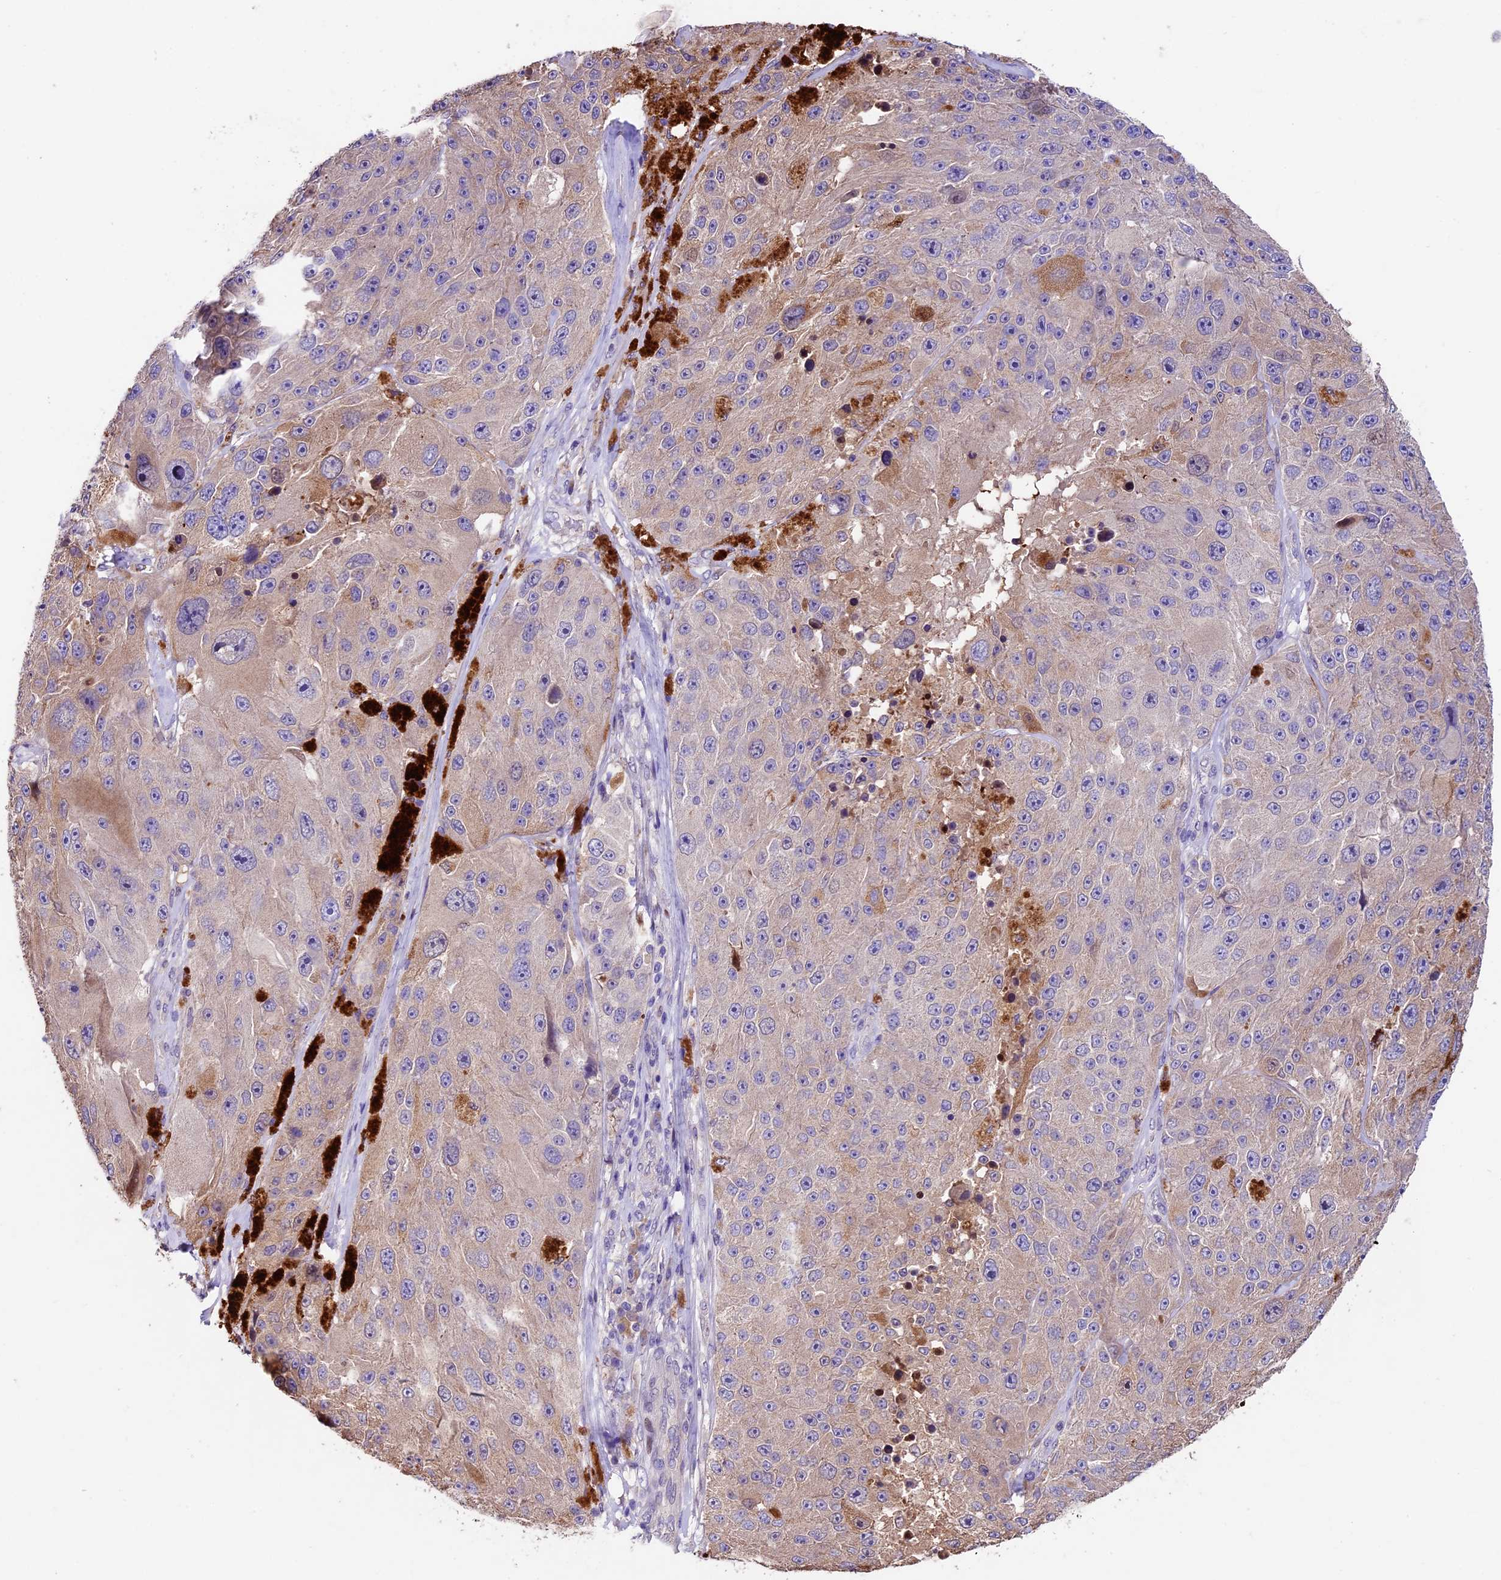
{"staining": {"intensity": "negative", "quantity": "none", "location": "none"}, "tissue": "melanoma", "cell_type": "Tumor cells", "image_type": "cancer", "snomed": [{"axis": "morphology", "description": "Malignant melanoma, Metastatic site"}, {"axis": "topography", "description": "Lymph node"}], "caption": "A photomicrograph of human melanoma is negative for staining in tumor cells.", "gene": "SBNO2", "patient": {"sex": "male", "age": 62}}